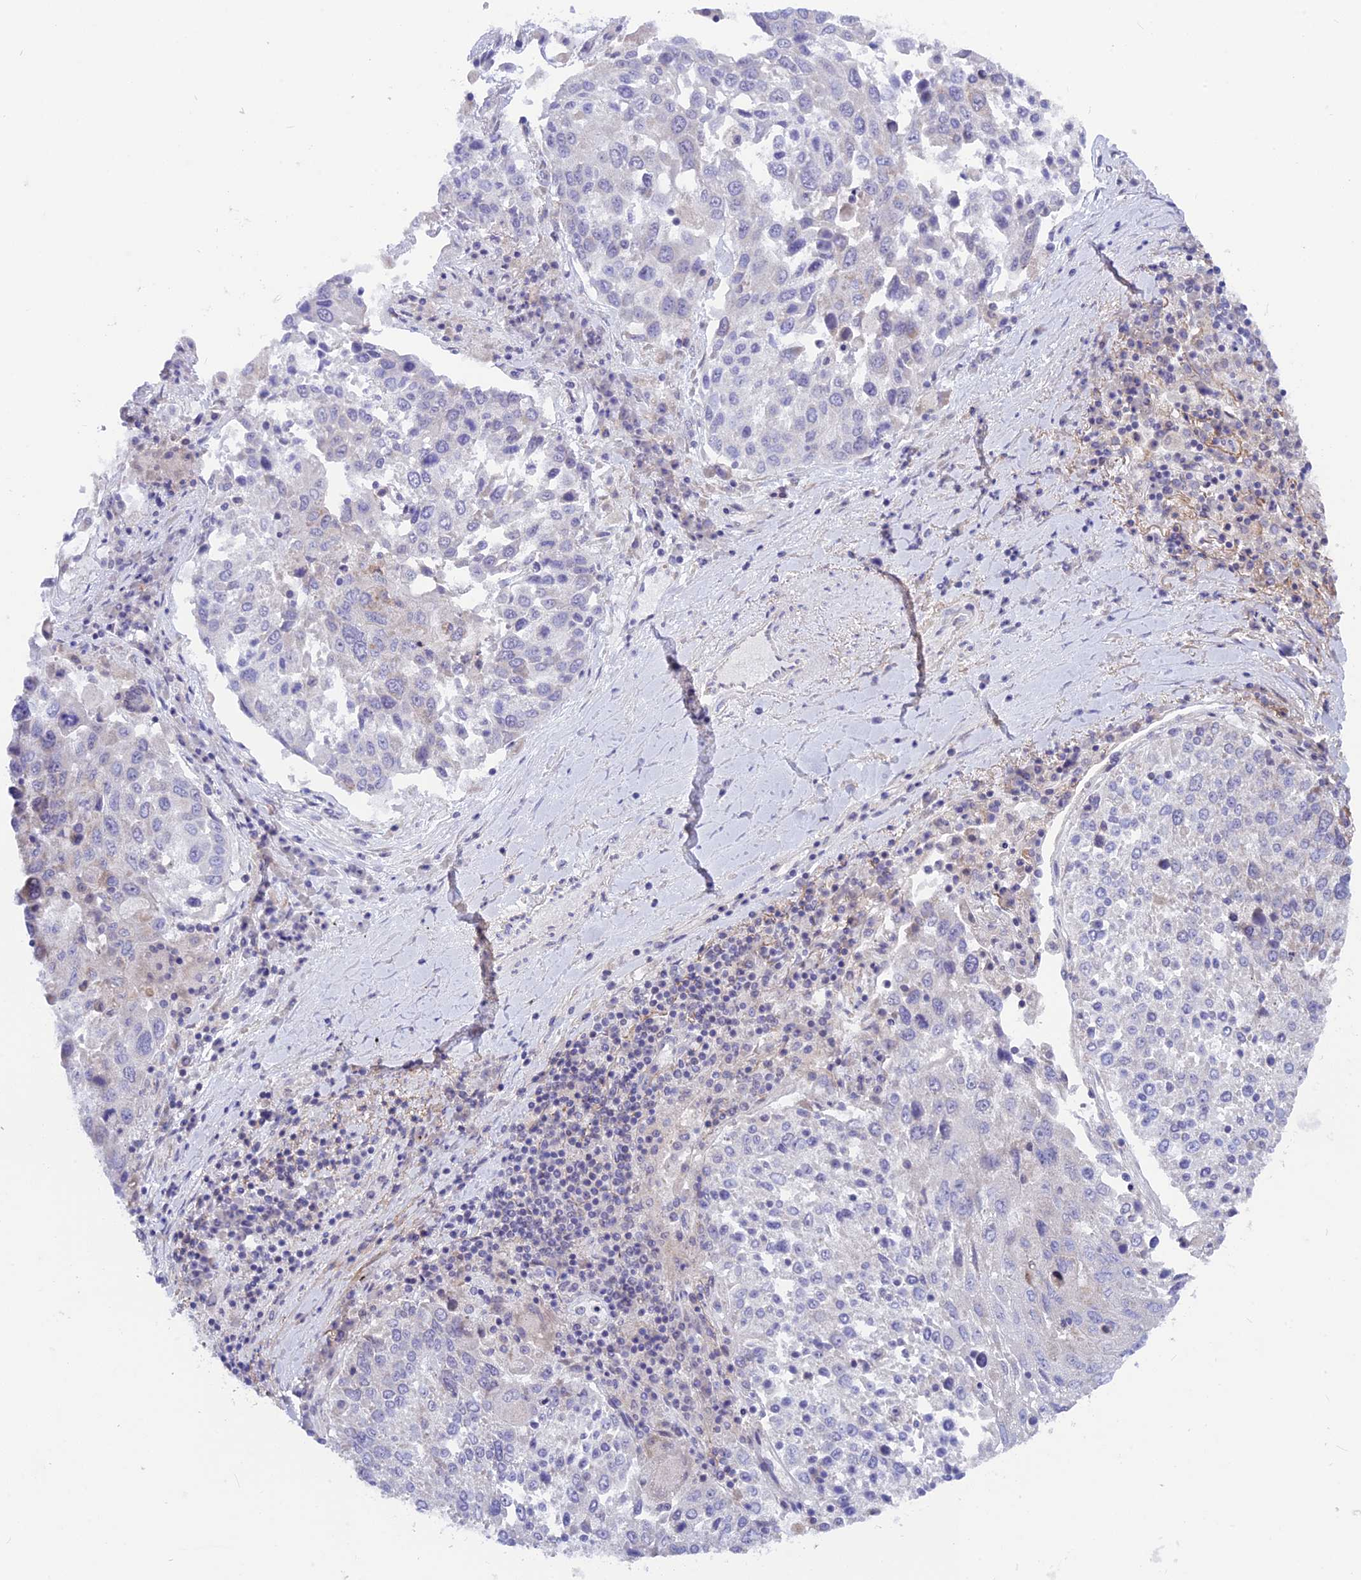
{"staining": {"intensity": "negative", "quantity": "none", "location": "none"}, "tissue": "lung cancer", "cell_type": "Tumor cells", "image_type": "cancer", "snomed": [{"axis": "morphology", "description": "Squamous cell carcinoma, NOS"}, {"axis": "topography", "description": "Lung"}], "caption": "The photomicrograph demonstrates no significant positivity in tumor cells of lung squamous cell carcinoma.", "gene": "PLAC9", "patient": {"sex": "male", "age": 65}}